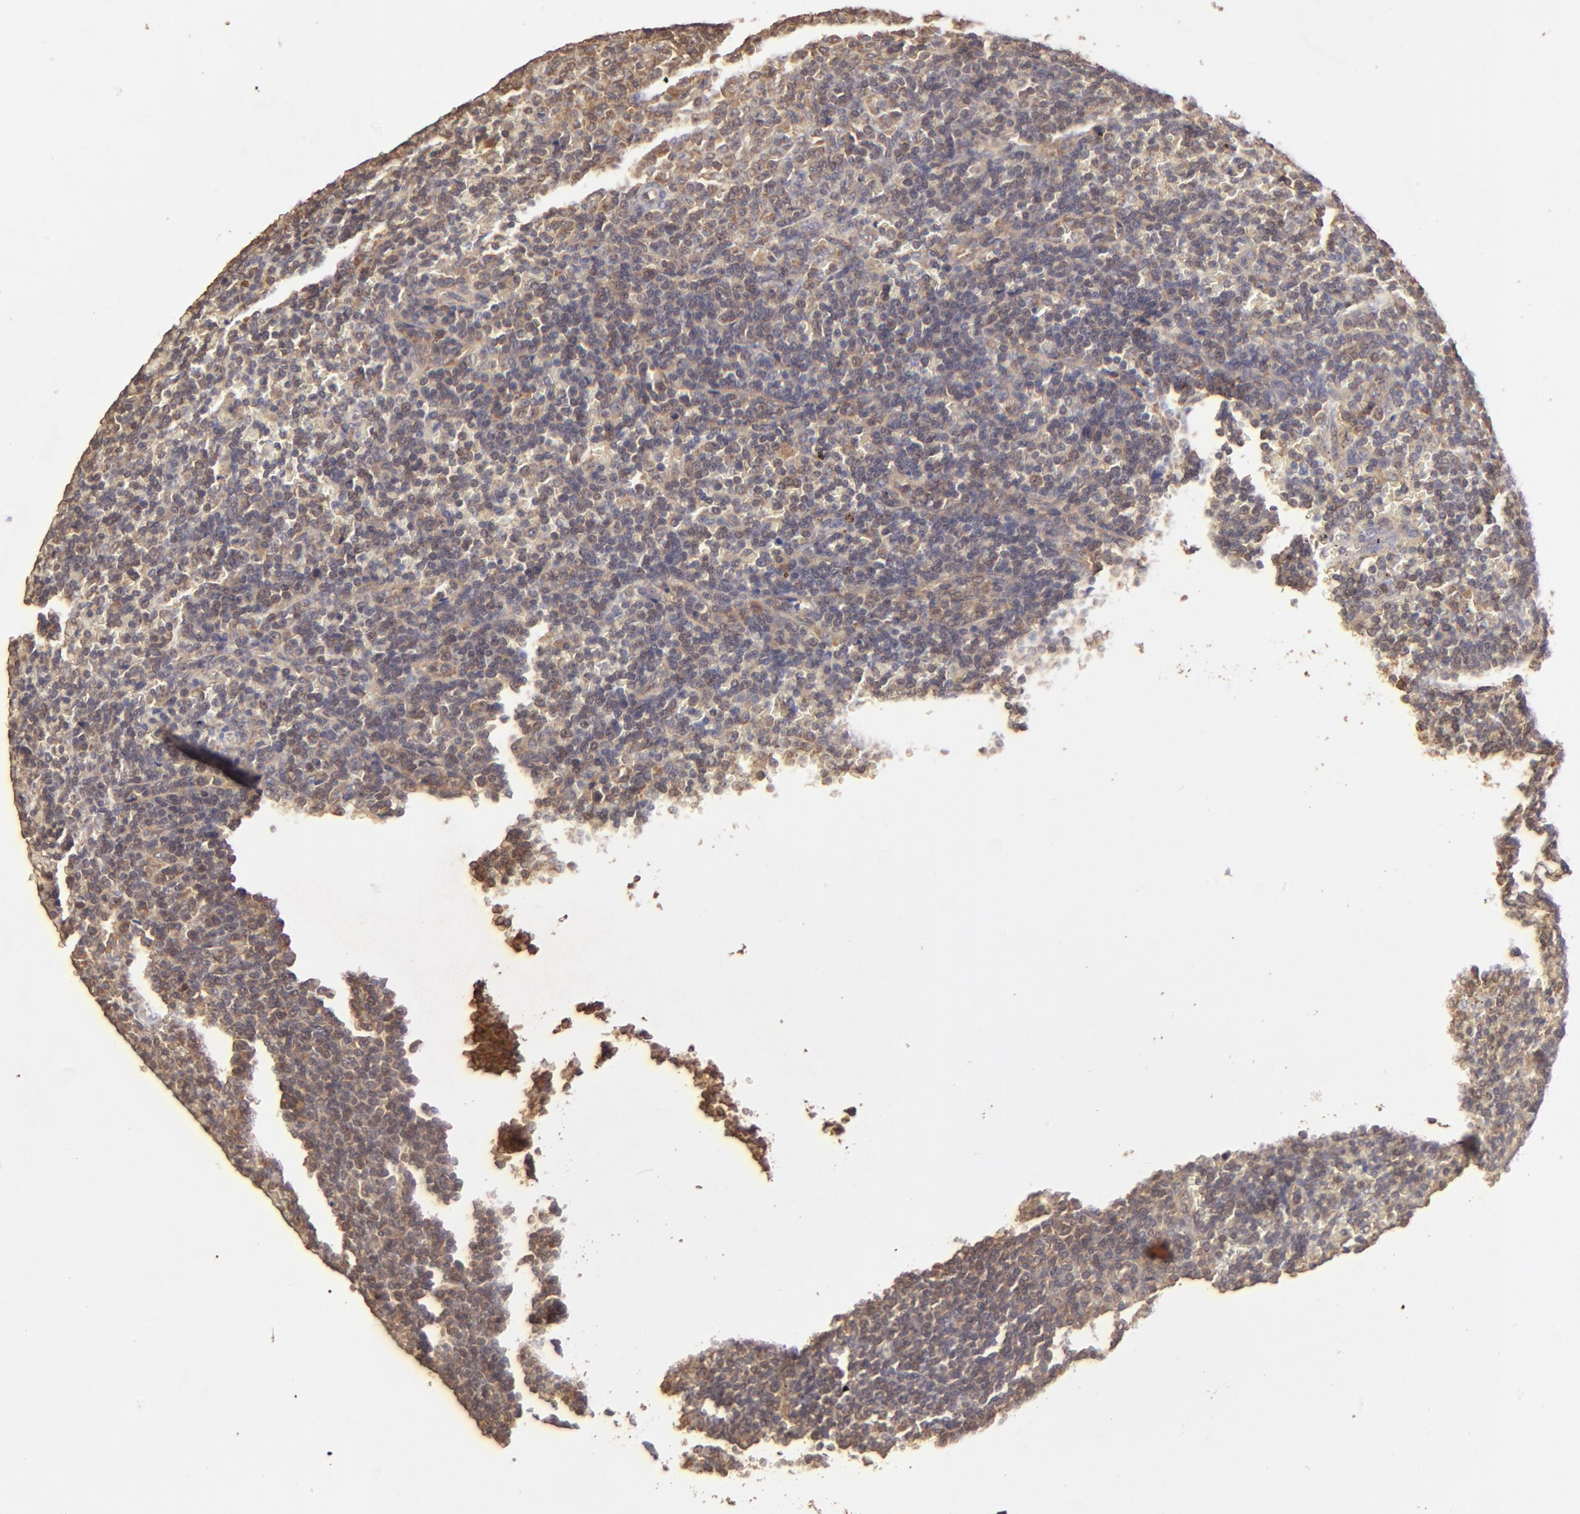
{"staining": {"intensity": "weak", "quantity": ">75%", "location": "cytoplasmic/membranous"}, "tissue": "lymphoma", "cell_type": "Tumor cells", "image_type": "cancer", "snomed": [{"axis": "morphology", "description": "Malignant lymphoma, non-Hodgkin's type, Low grade"}, {"axis": "topography", "description": "Spleen"}], "caption": "IHC of human malignant lymphoma, non-Hodgkin's type (low-grade) shows low levels of weak cytoplasmic/membranous staining in about >75% of tumor cells.", "gene": "STON2", "patient": {"sex": "male", "age": 80}}